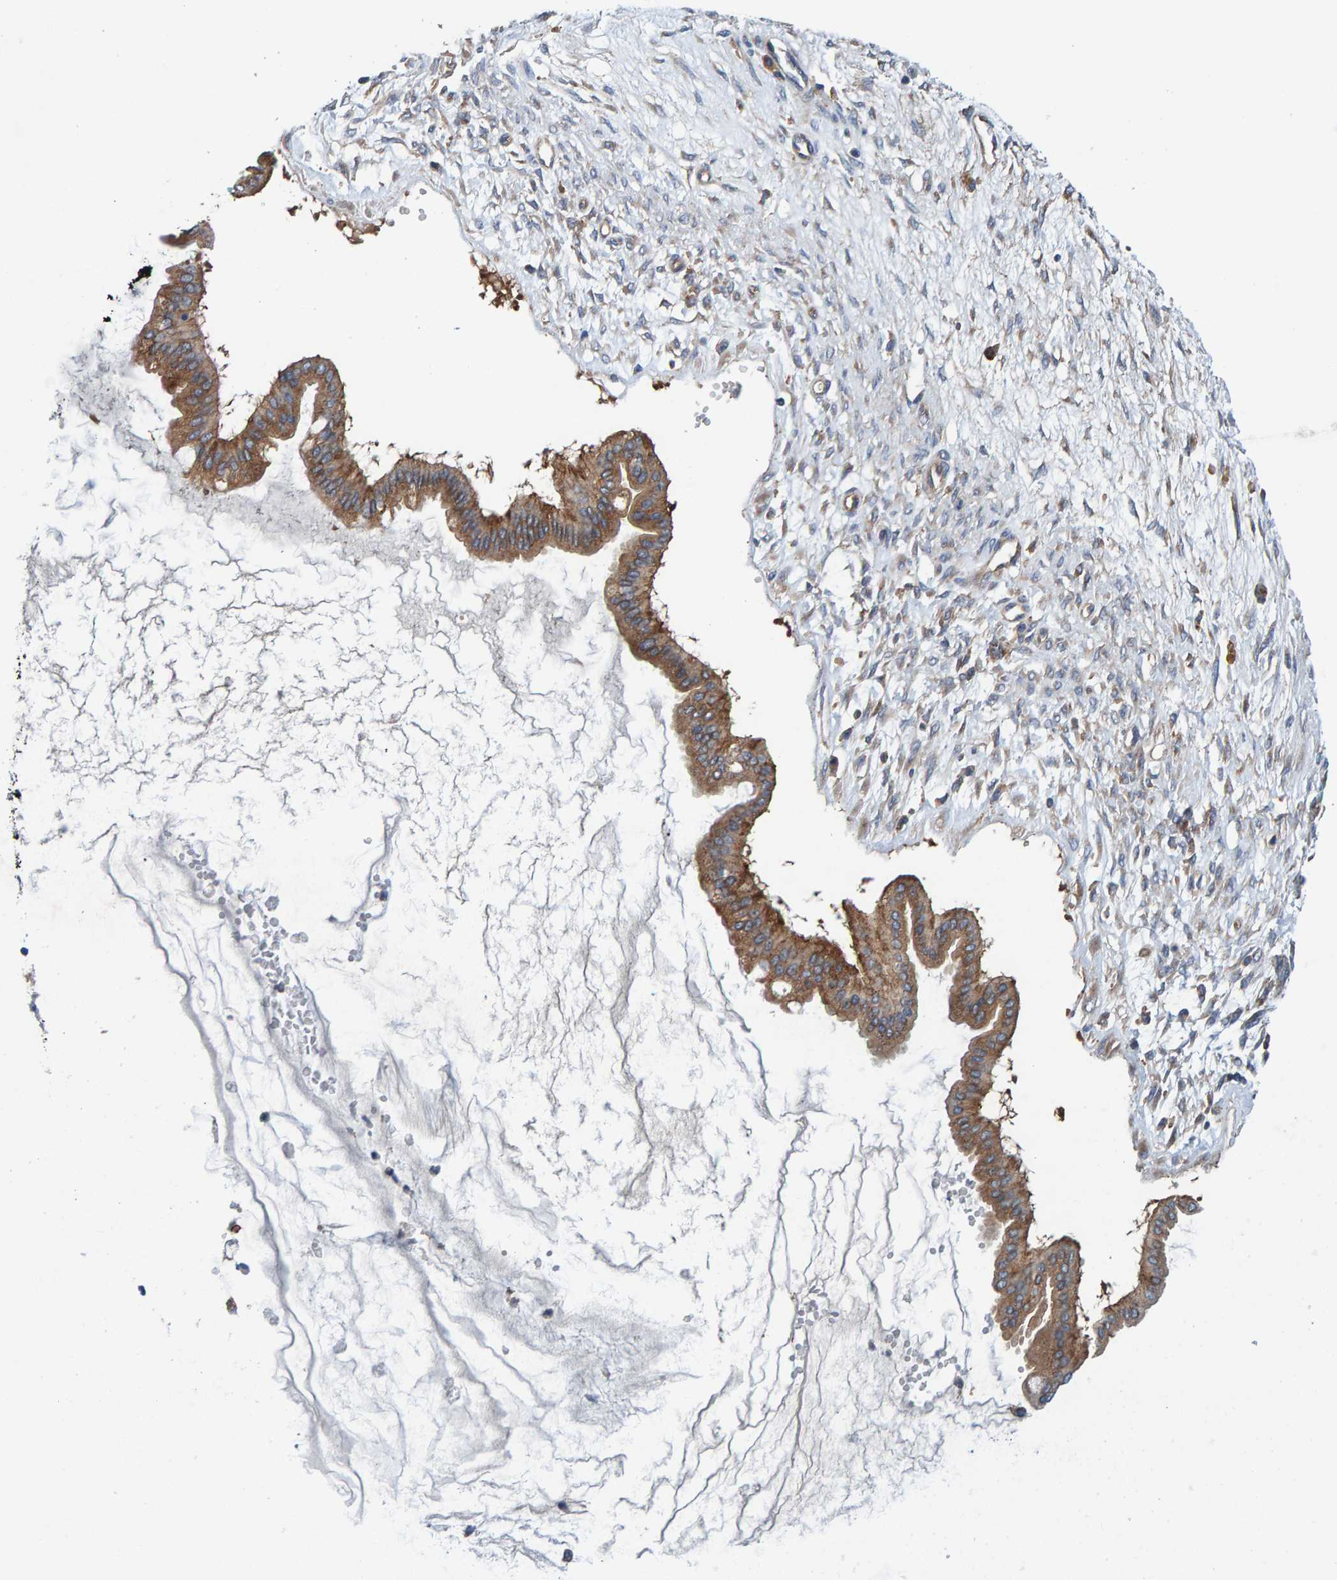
{"staining": {"intensity": "moderate", "quantity": ">75%", "location": "cytoplasmic/membranous"}, "tissue": "ovarian cancer", "cell_type": "Tumor cells", "image_type": "cancer", "snomed": [{"axis": "morphology", "description": "Cystadenocarcinoma, mucinous, NOS"}, {"axis": "topography", "description": "Ovary"}], "caption": "A micrograph showing moderate cytoplasmic/membranous staining in approximately >75% of tumor cells in ovarian mucinous cystadenocarcinoma, as visualized by brown immunohistochemical staining.", "gene": "MKLN1", "patient": {"sex": "female", "age": 73}}